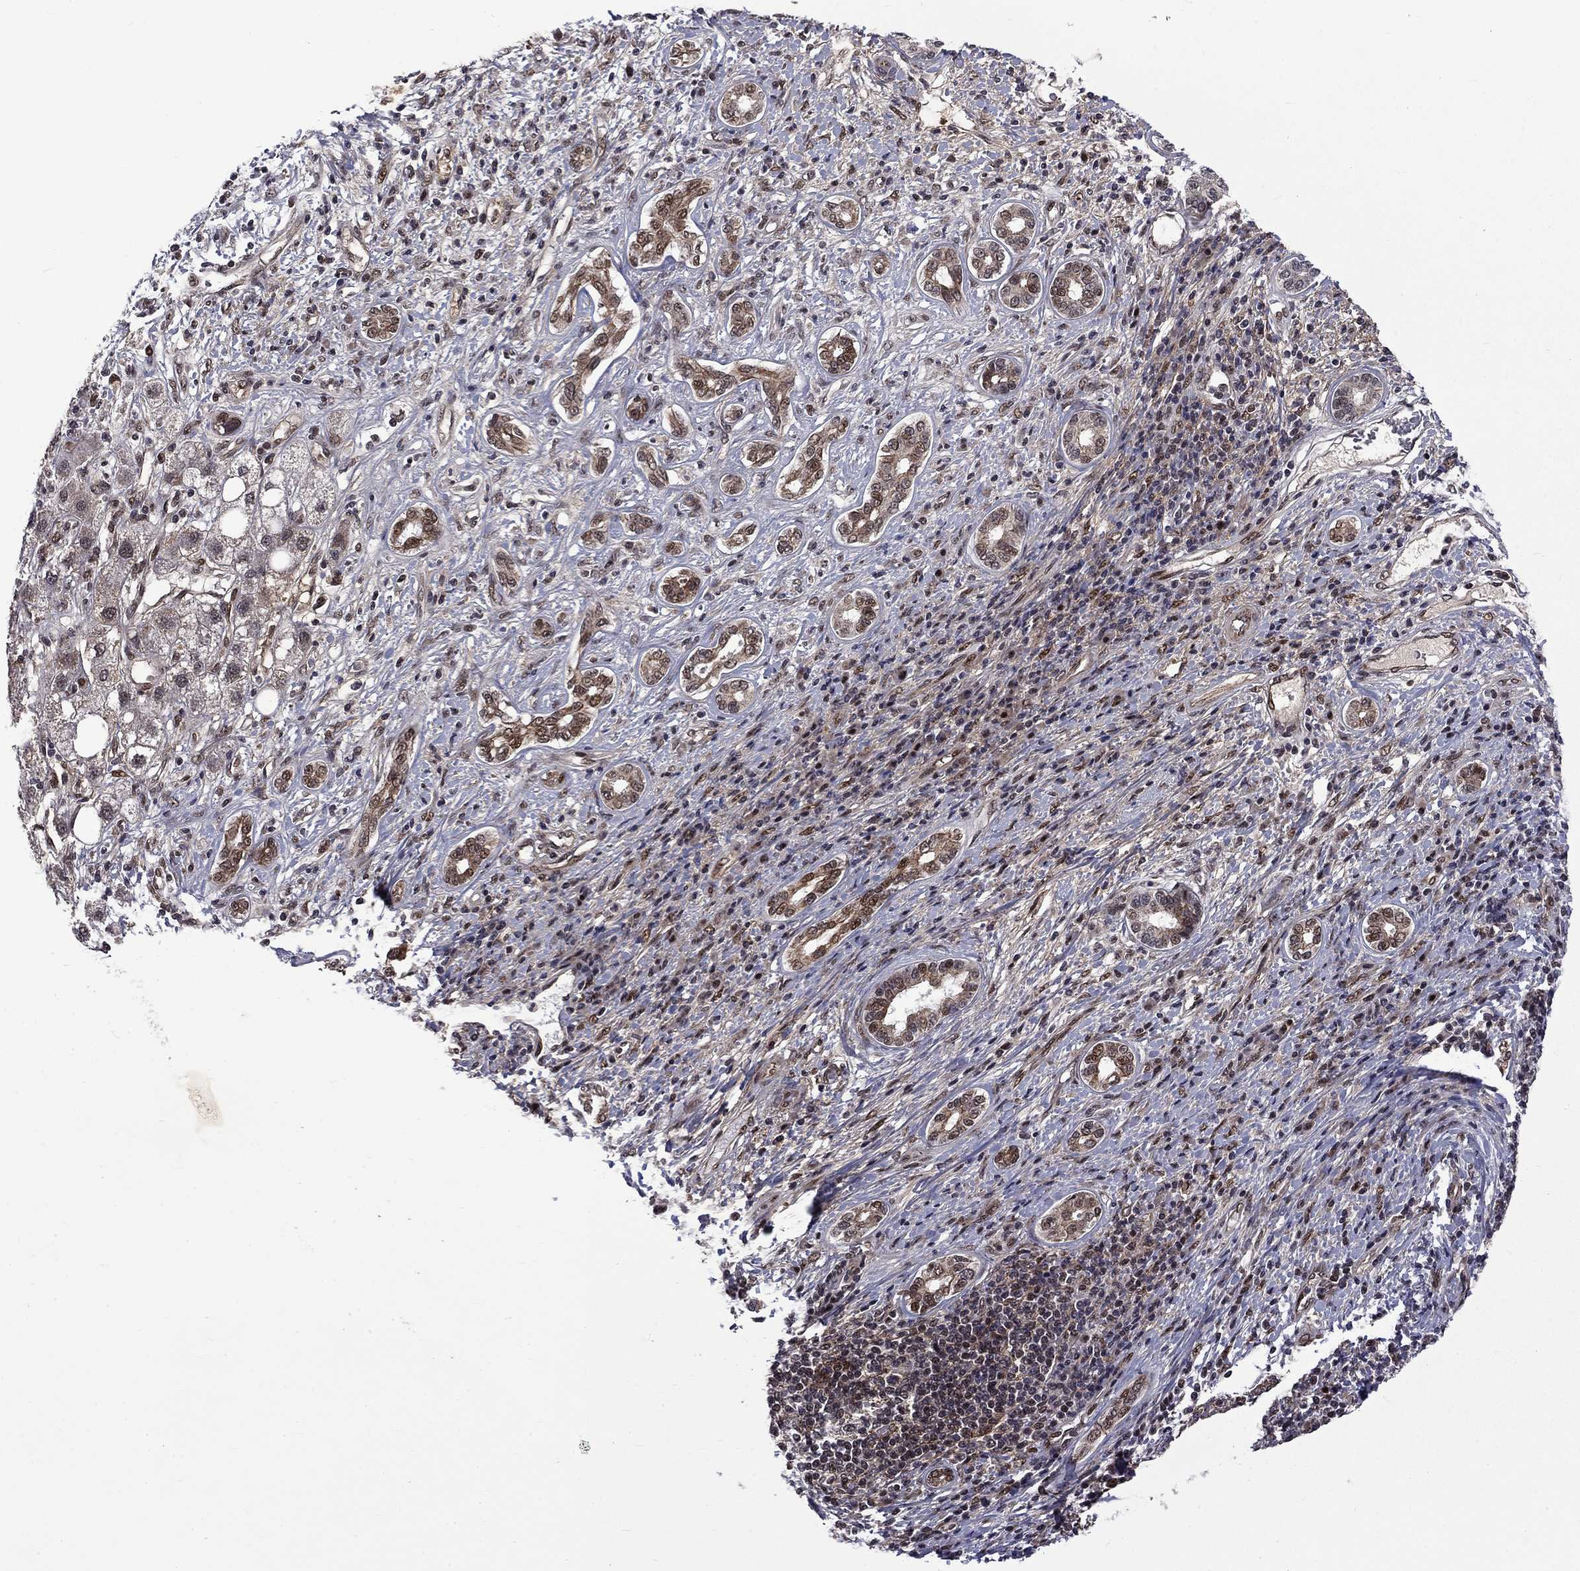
{"staining": {"intensity": "moderate", "quantity": ">75%", "location": "cytoplasmic/membranous,nuclear"}, "tissue": "liver cancer", "cell_type": "Tumor cells", "image_type": "cancer", "snomed": [{"axis": "morphology", "description": "Carcinoma, Hepatocellular, NOS"}, {"axis": "topography", "description": "Liver"}], "caption": "DAB immunohistochemical staining of liver cancer (hepatocellular carcinoma) displays moderate cytoplasmic/membranous and nuclear protein staining in about >75% of tumor cells.", "gene": "KPNA3", "patient": {"sex": "male", "age": 65}}